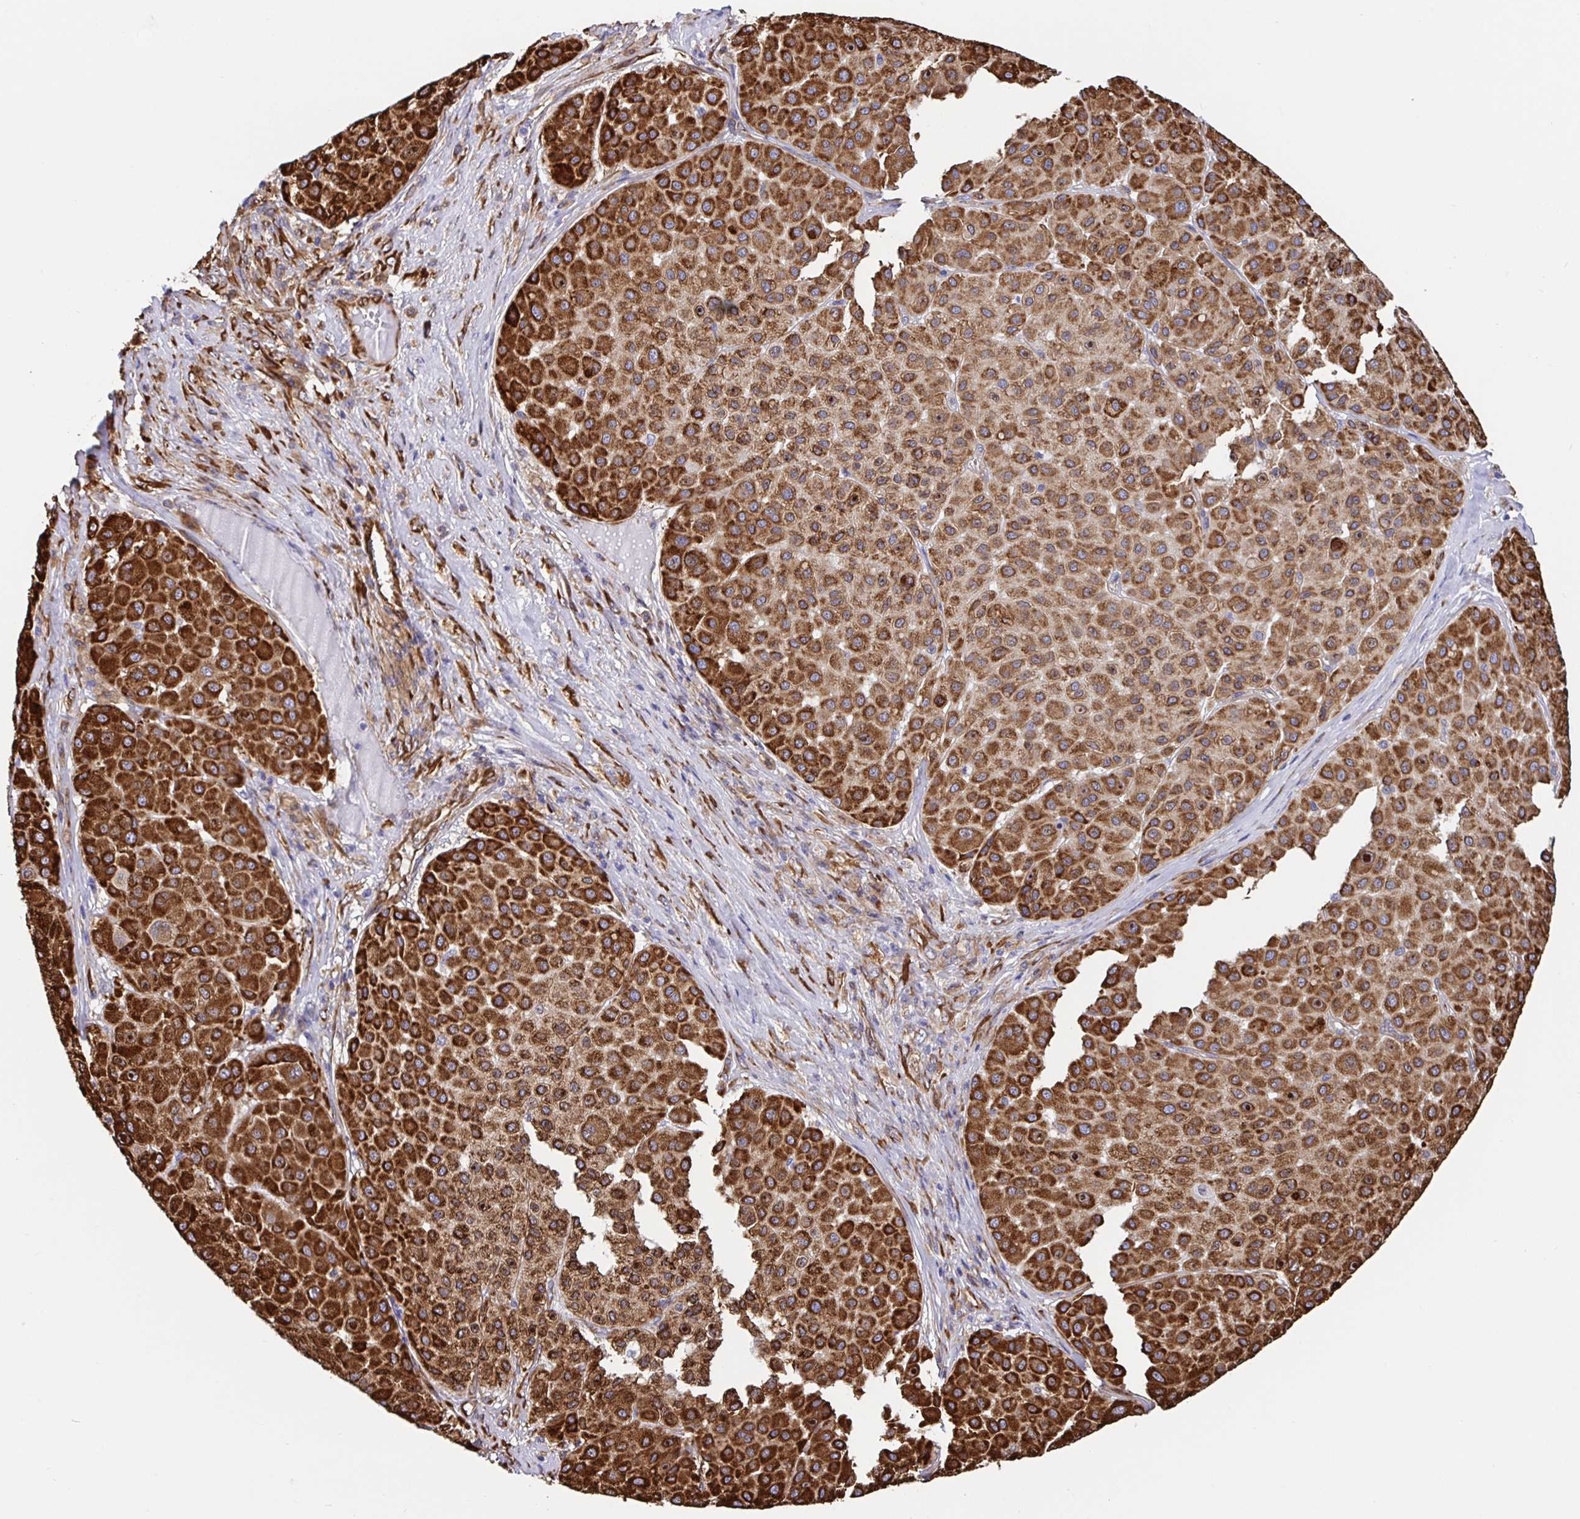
{"staining": {"intensity": "strong", "quantity": ">75%", "location": "cytoplasmic/membranous"}, "tissue": "melanoma", "cell_type": "Tumor cells", "image_type": "cancer", "snomed": [{"axis": "morphology", "description": "Malignant melanoma, Metastatic site"}, {"axis": "topography", "description": "Smooth muscle"}], "caption": "The immunohistochemical stain labels strong cytoplasmic/membranous positivity in tumor cells of malignant melanoma (metastatic site) tissue. The protein of interest is shown in brown color, while the nuclei are stained blue.", "gene": "MAOA", "patient": {"sex": "male", "age": 41}}